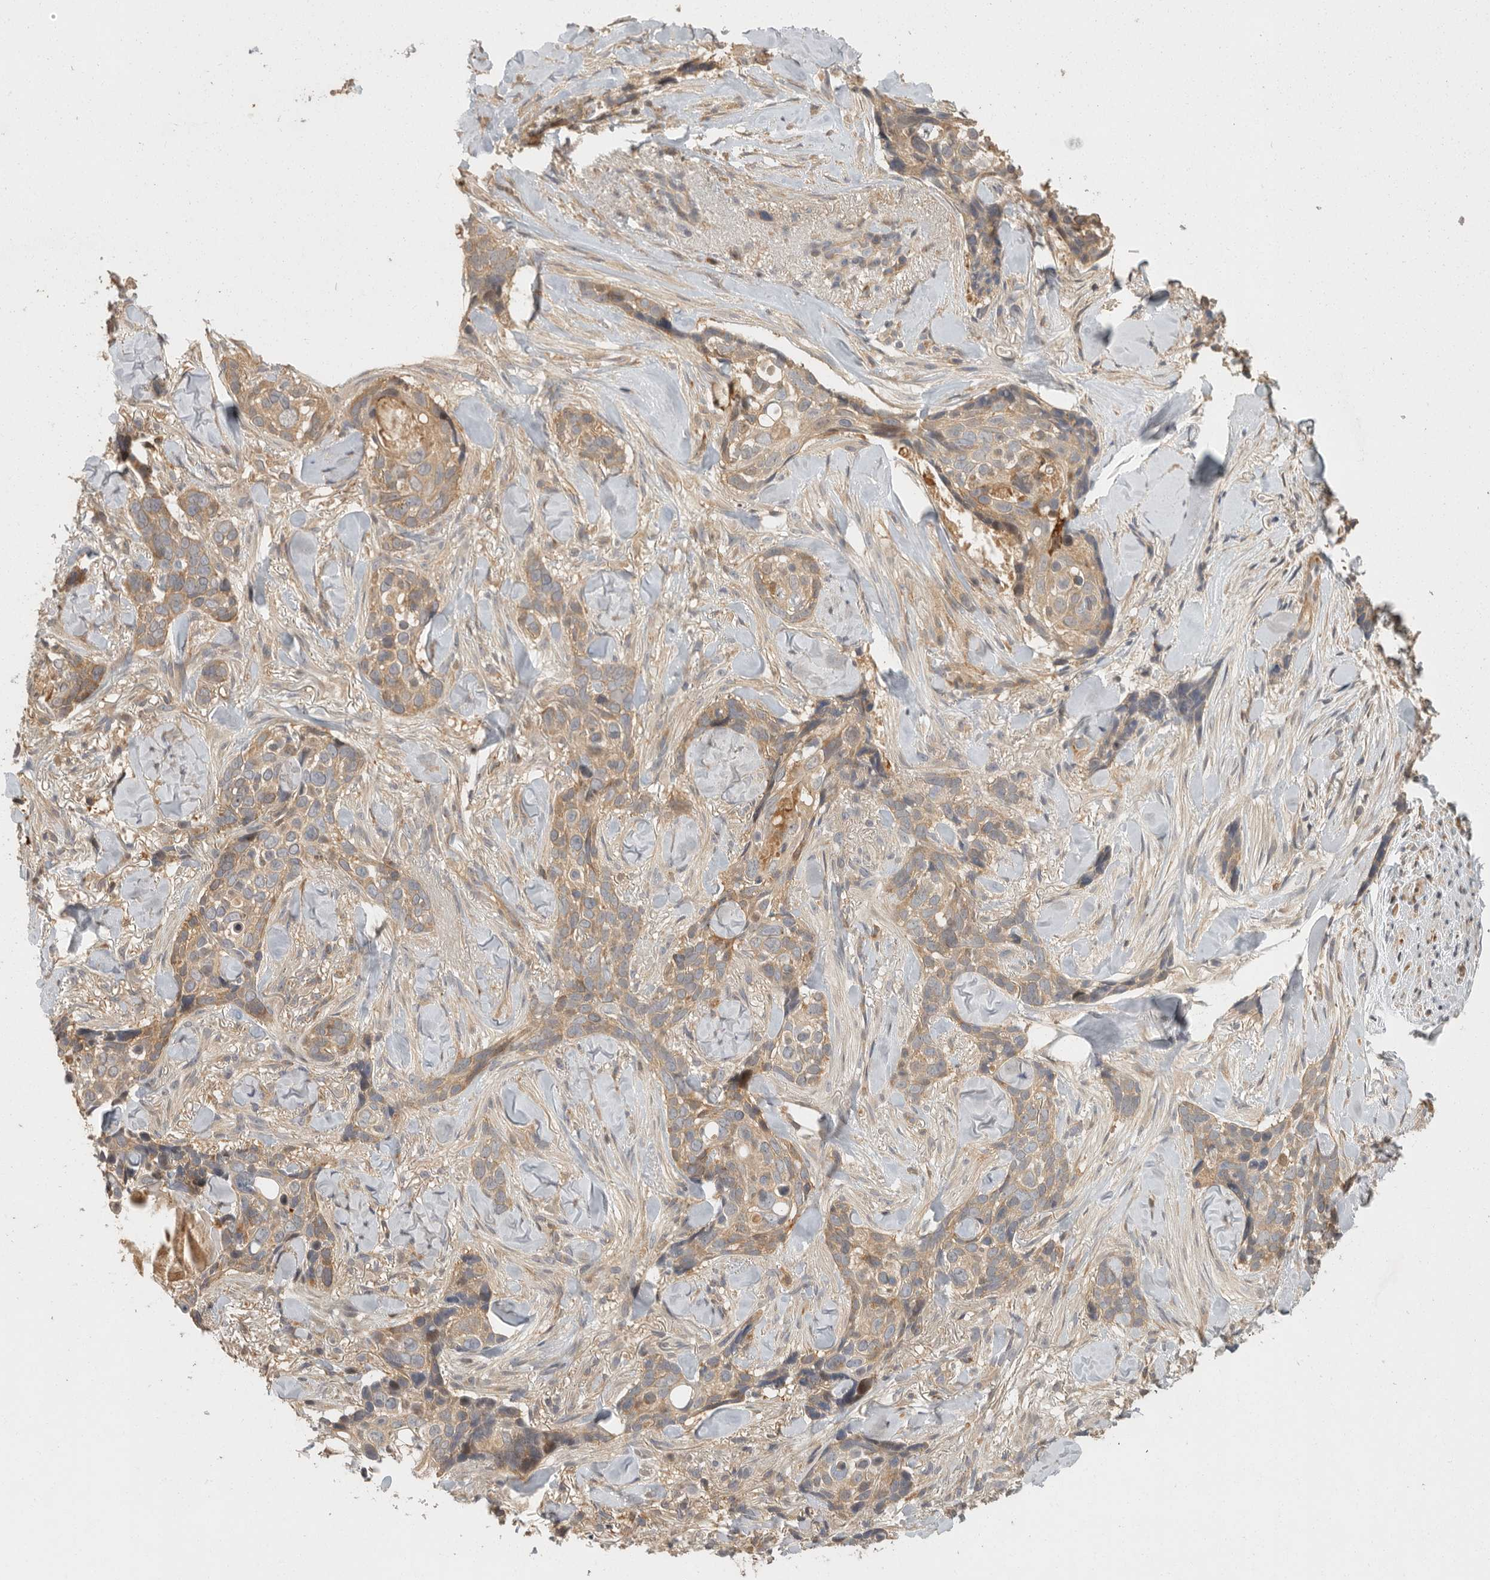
{"staining": {"intensity": "weak", "quantity": ">75%", "location": "cytoplasmic/membranous"}, "tissue": "skin cancer", "cell_type": "Tumor cells", "image_type": "cancer", "snomed": [{"axis": "morphology", "description": "Basal cell carcinoma"}, {"axis": "topography", "description": "Skin"}], "caption": "Human skin cancer (basal cell carcinoma) stained with a protein marker displays weak staining in tumor cells.", "gene": "SWT1", "patient": {"sex": "female", "age": 82}}